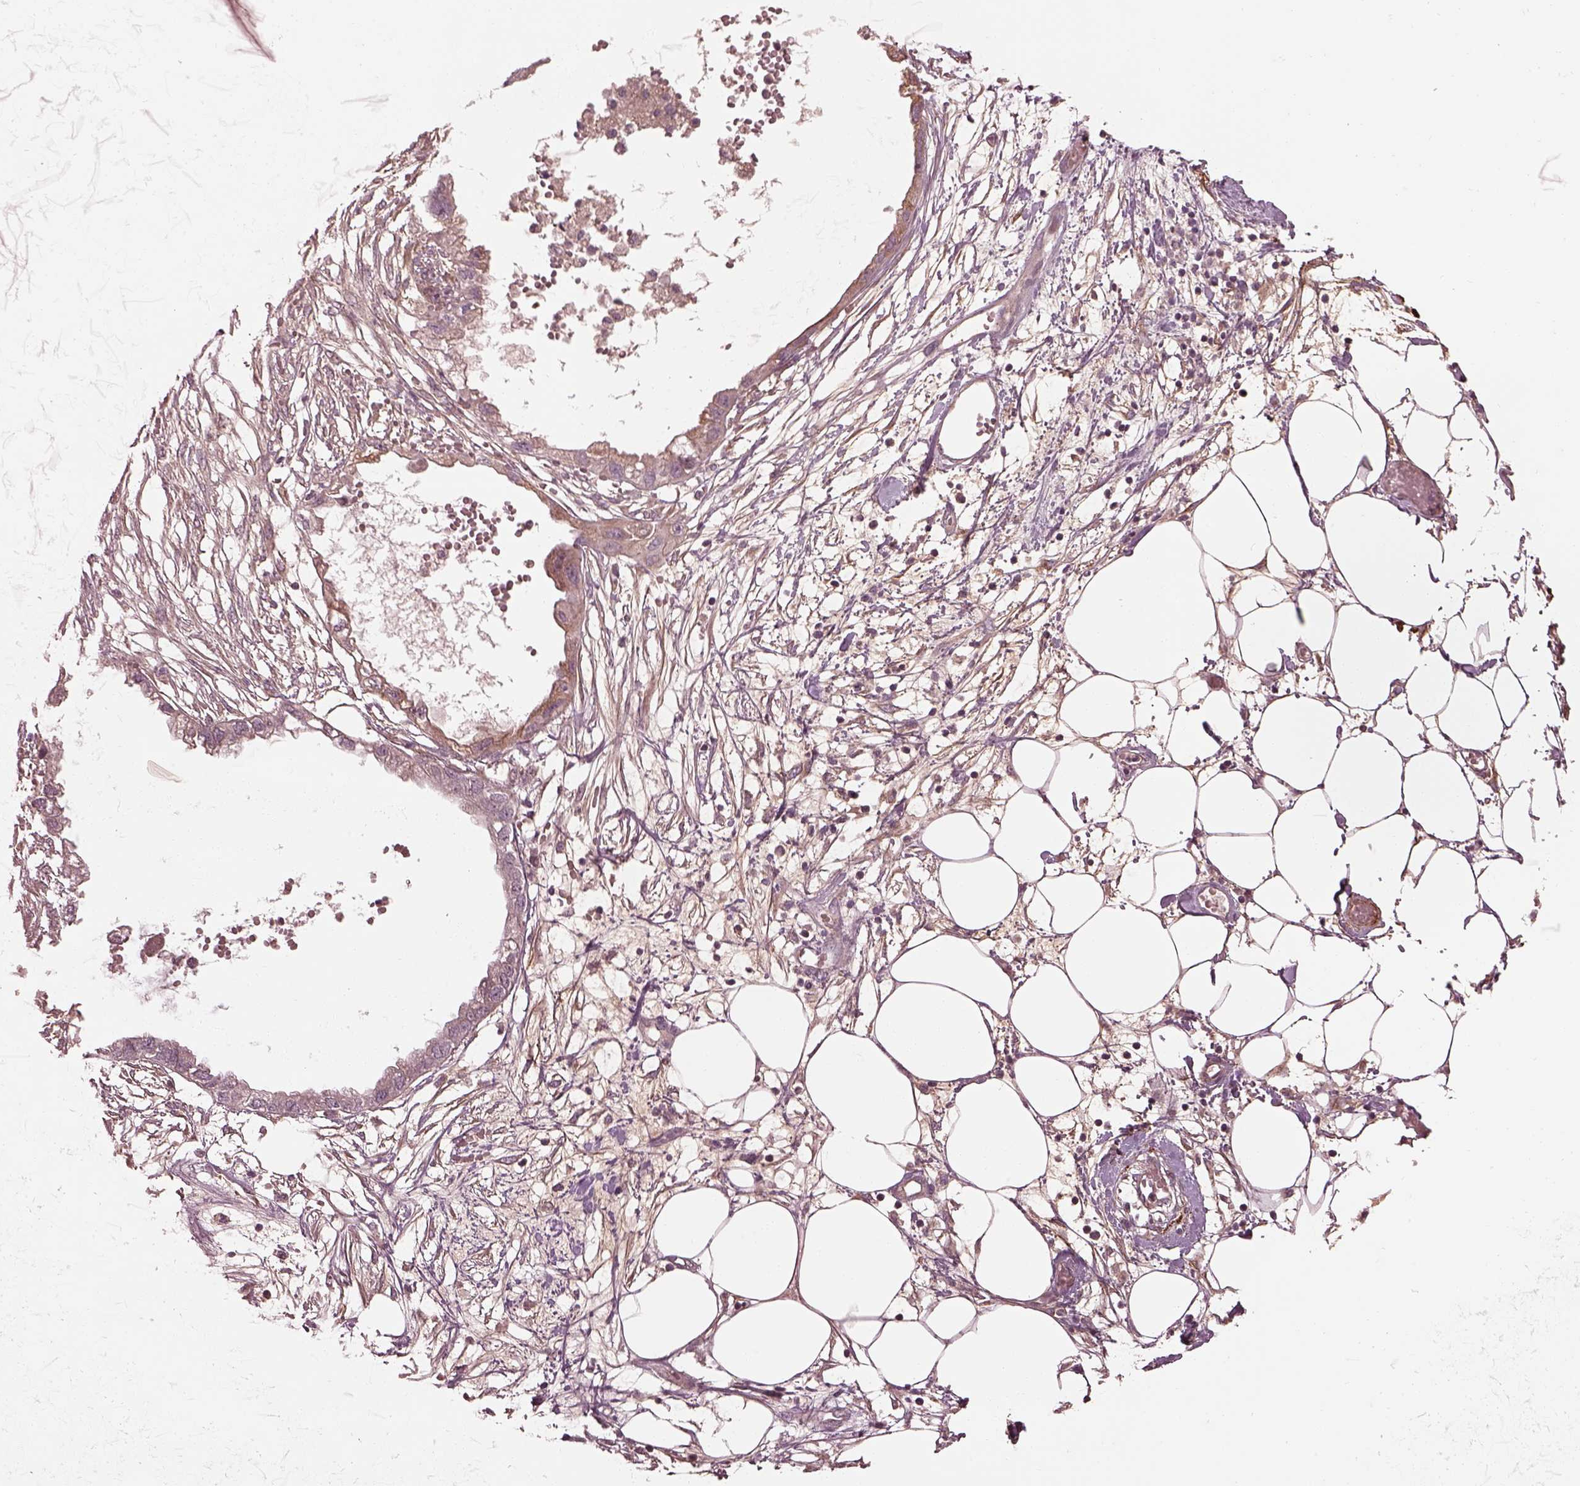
{"staining": {"intensity": "weak", "quantity": "<25%", "location": "cytoplasmic/membranous"}, "tissue": "endometrial cancer", "cell_type": "Tumor cells", "image_type": "cancer", "snomed": [{"axis": "morphology", "description": "Adenocarcinoma, NOS"}, {"axis": "morphology", "description": "Adenocarcinoma, metastatic, NOS"}, {"axis": "topography", "description": "Adipose tissue"}, {"axis": "topography", "description": "Endometrium"}], "caption": "A high-resolution histopathology image shows immunohistochemistry (IHC) staining of metastatic adenocarcinoma (endometrial), which exhibits no significant positivity in tumor cells. The staining was performed using DAB (3,3'-diaminobenzidine) to visualize the protein expression in brown, while the nuclei were stained in blue with hematoxylin (Magnification: 20x).", "gene": "EFEMP1", "patient": {"sex": "female", "age": 67}}